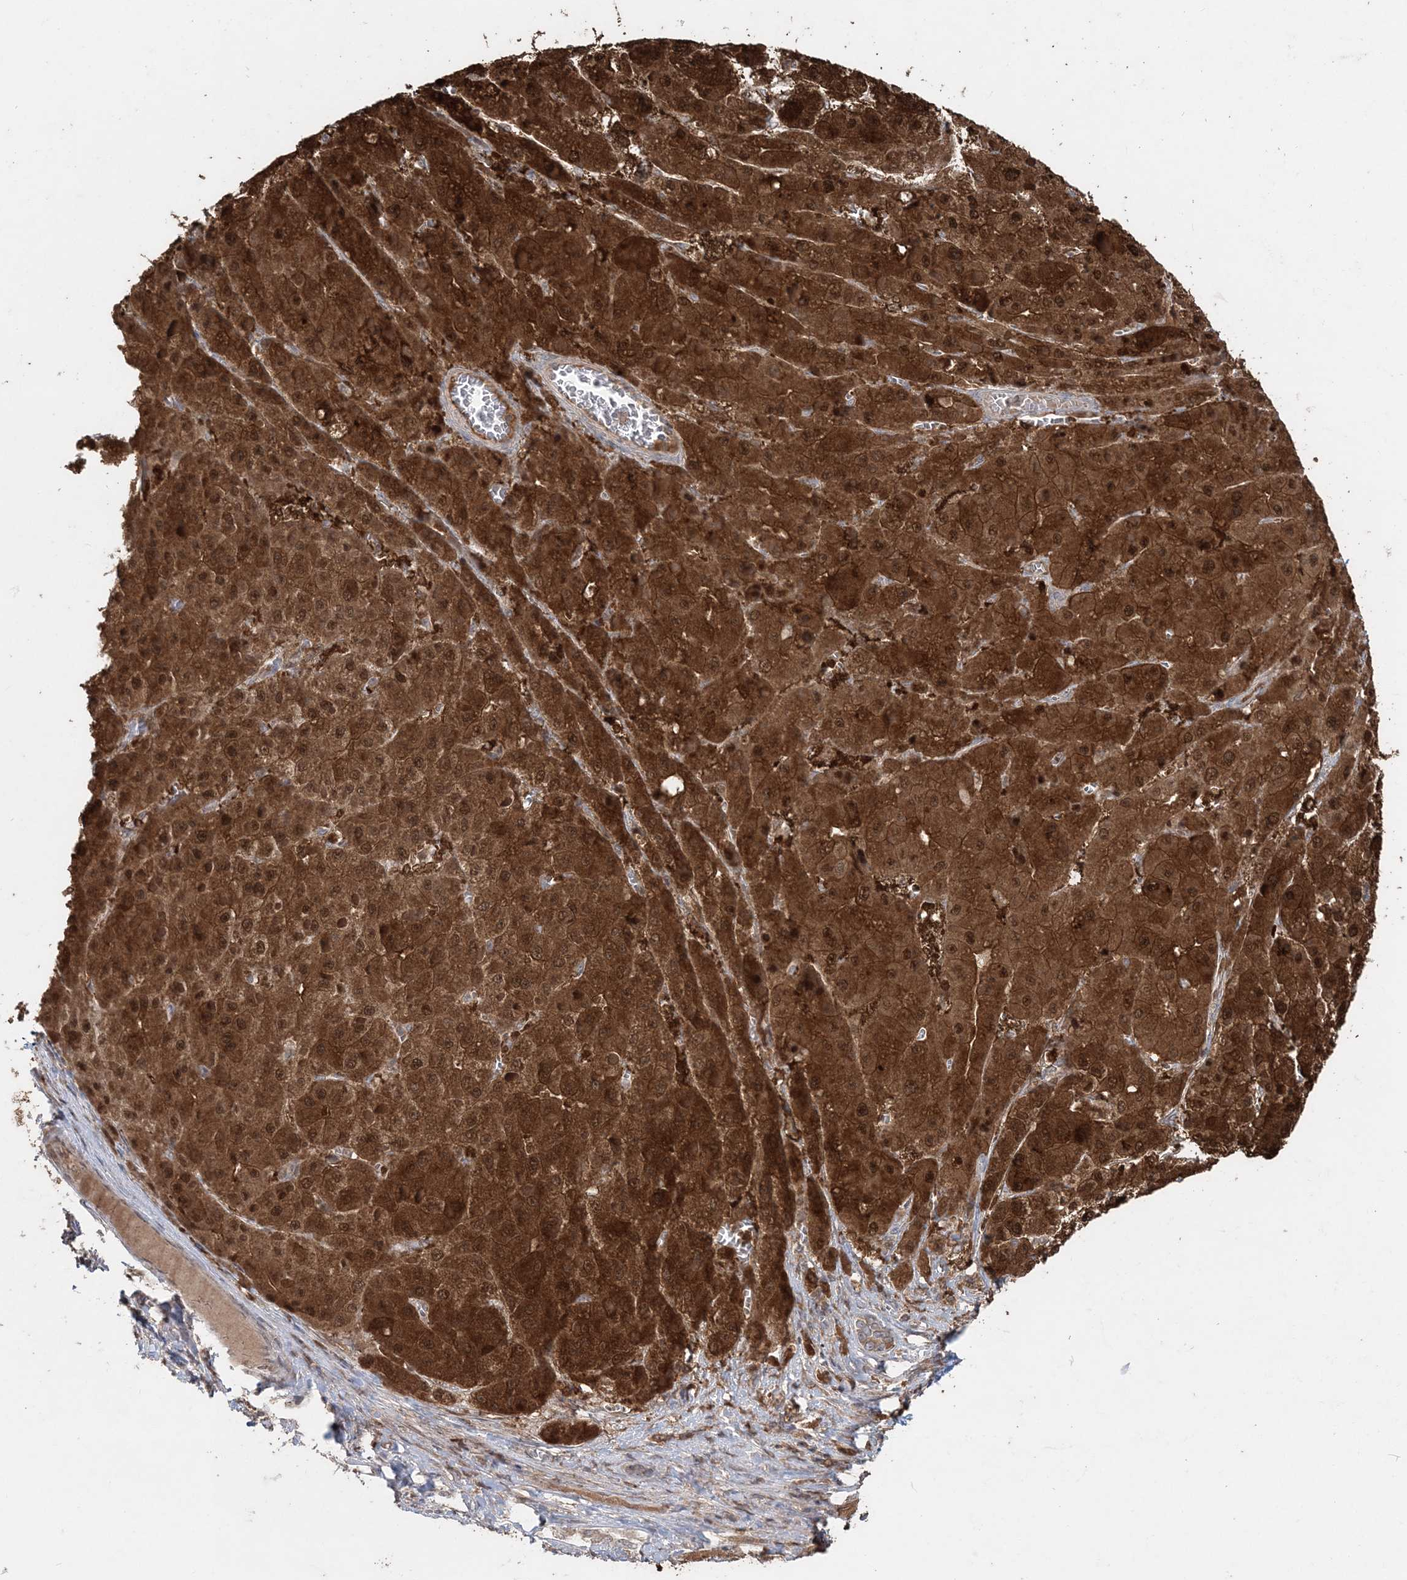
{"staining": {"intensity": "strong", "quantity": ">75%", "location": "cytoplasmic/membranous,nuclear"}, "tissue": "liver cancer", "cell_type": "Tumor cells", "image_type": "cancer", "snomed": [{"axis": "morphology", "description": "Carcinoma, Hepatocellular, NOS"}, {"axis": "topography", "description": "Liver"}], "caption": "A high-resolution histopathology image shows immunohistochemistry staining of liver hepatocellular carcinoma, which shows strong cytoplasmic/membranous and nuclear positivity in about >75% of tumor cells. The staining is performed using DAB (3,3'-diaminobenzidine) brown chromogen to label protein expression. The nuclei are counter-stained blue using hematoxylin.", "gene": "SLU7", "patient": {"sex": "female", "age": 73}}